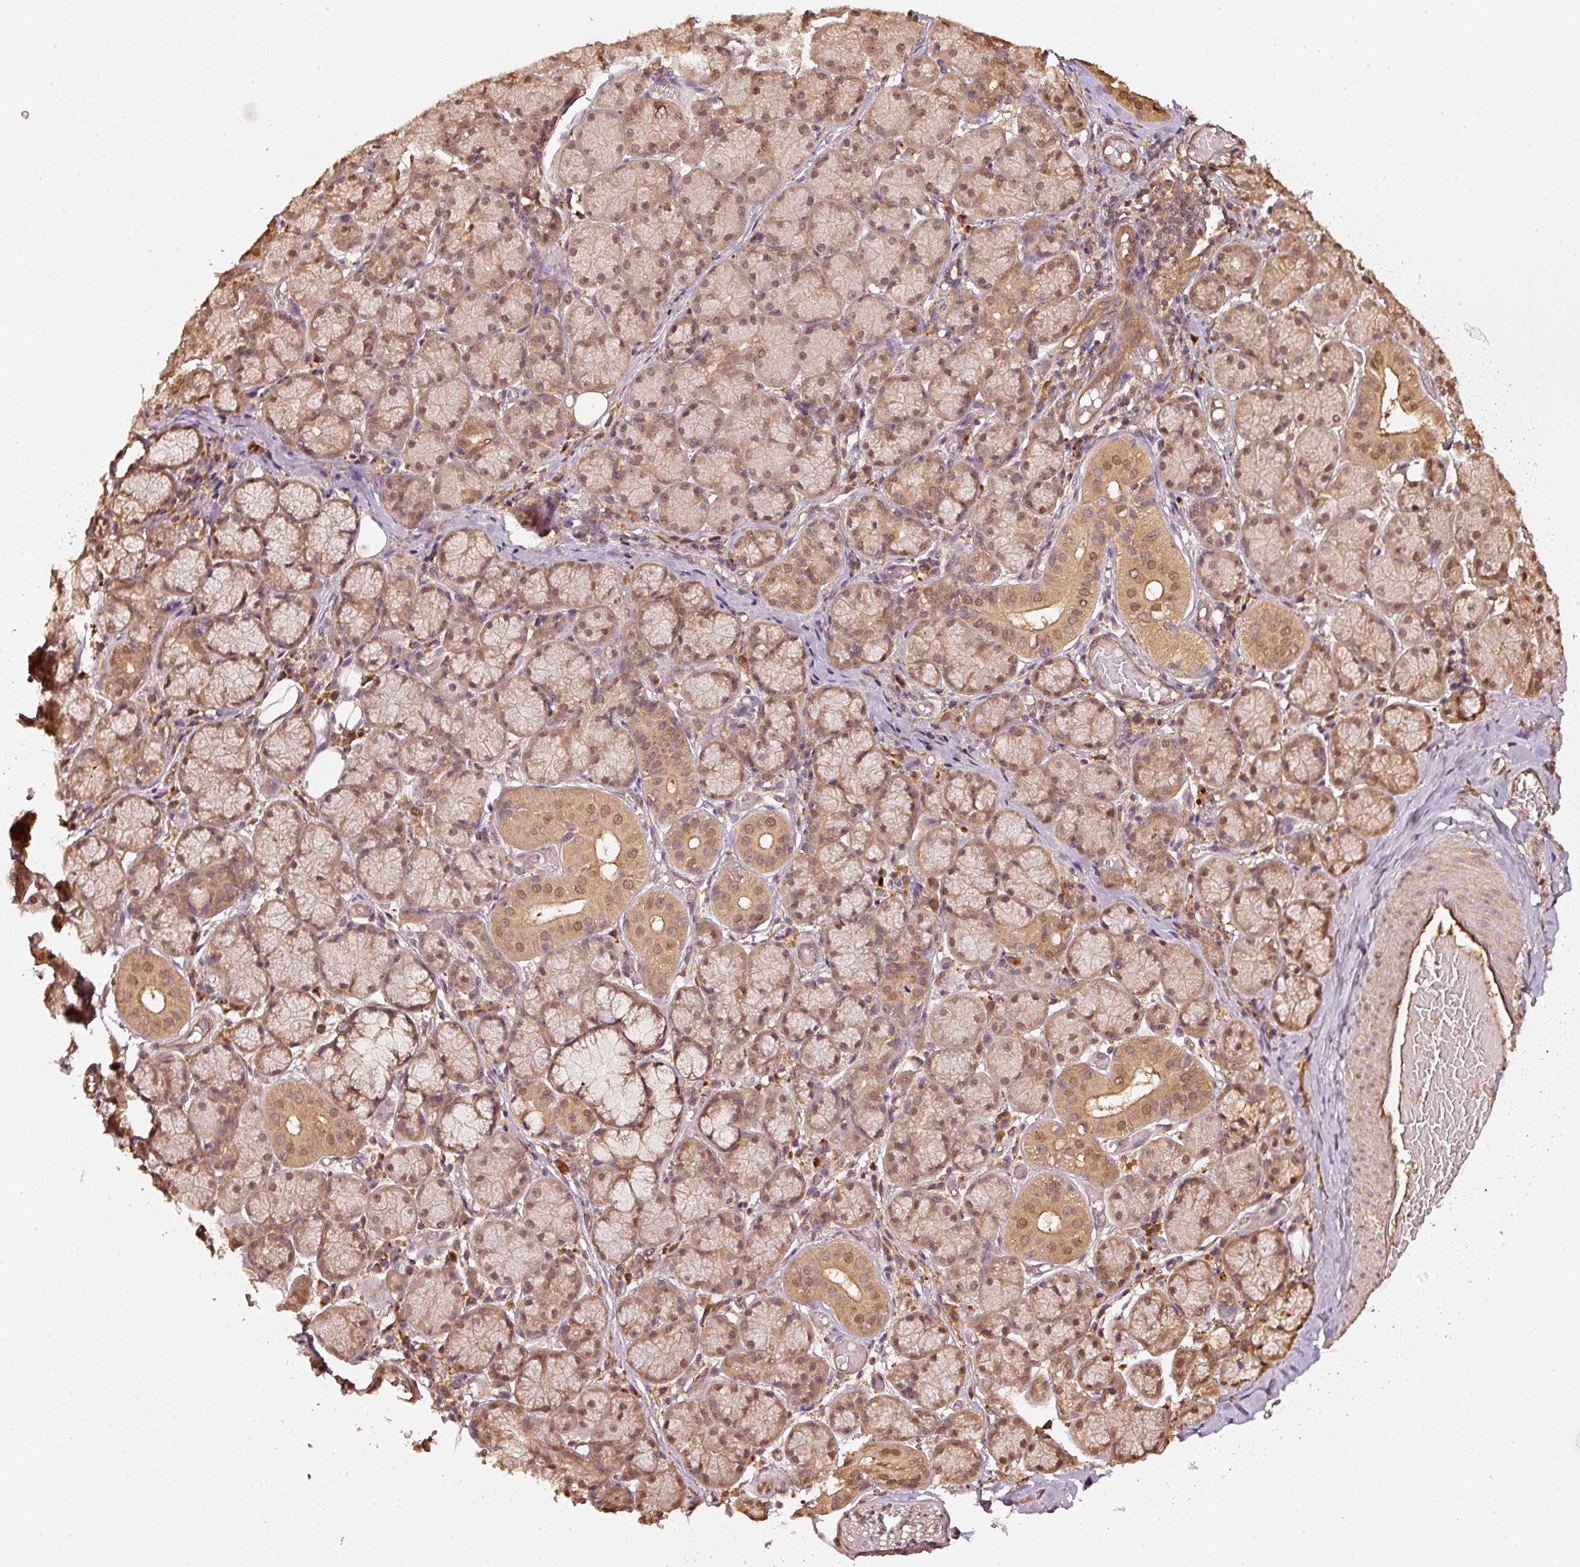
{"staining": {"intensity": "weak", "quantity": "25%-75%", "location": "cytoplasmic/membranous"}, "tissue": "adipose tissue", "cell_type": "Adipocytes", "image_type": "normal", "snomed": [{"axis": "morphology", "description": "Normal tissue, NOS"}, {"axis": "topography", "description": "Salivary gland"}, {"axis": "topography", "description": "Peripheral nerve tissue"}], "caption": "Immunohistochemical staining of unremarkable human adipose tissue reveals low levels of weak cytoplasmic/membranous staining in about 25%-75% of adipocytes. The staining was performed using DAB (3,3'-diaminobenzidine) to visualize the protein expression in brown, while the nuclei were stained in blue with hematoxylin (Magnification: 20x).", "gene": "STAU1", "patient": {"sex": "female", "age": 24}}